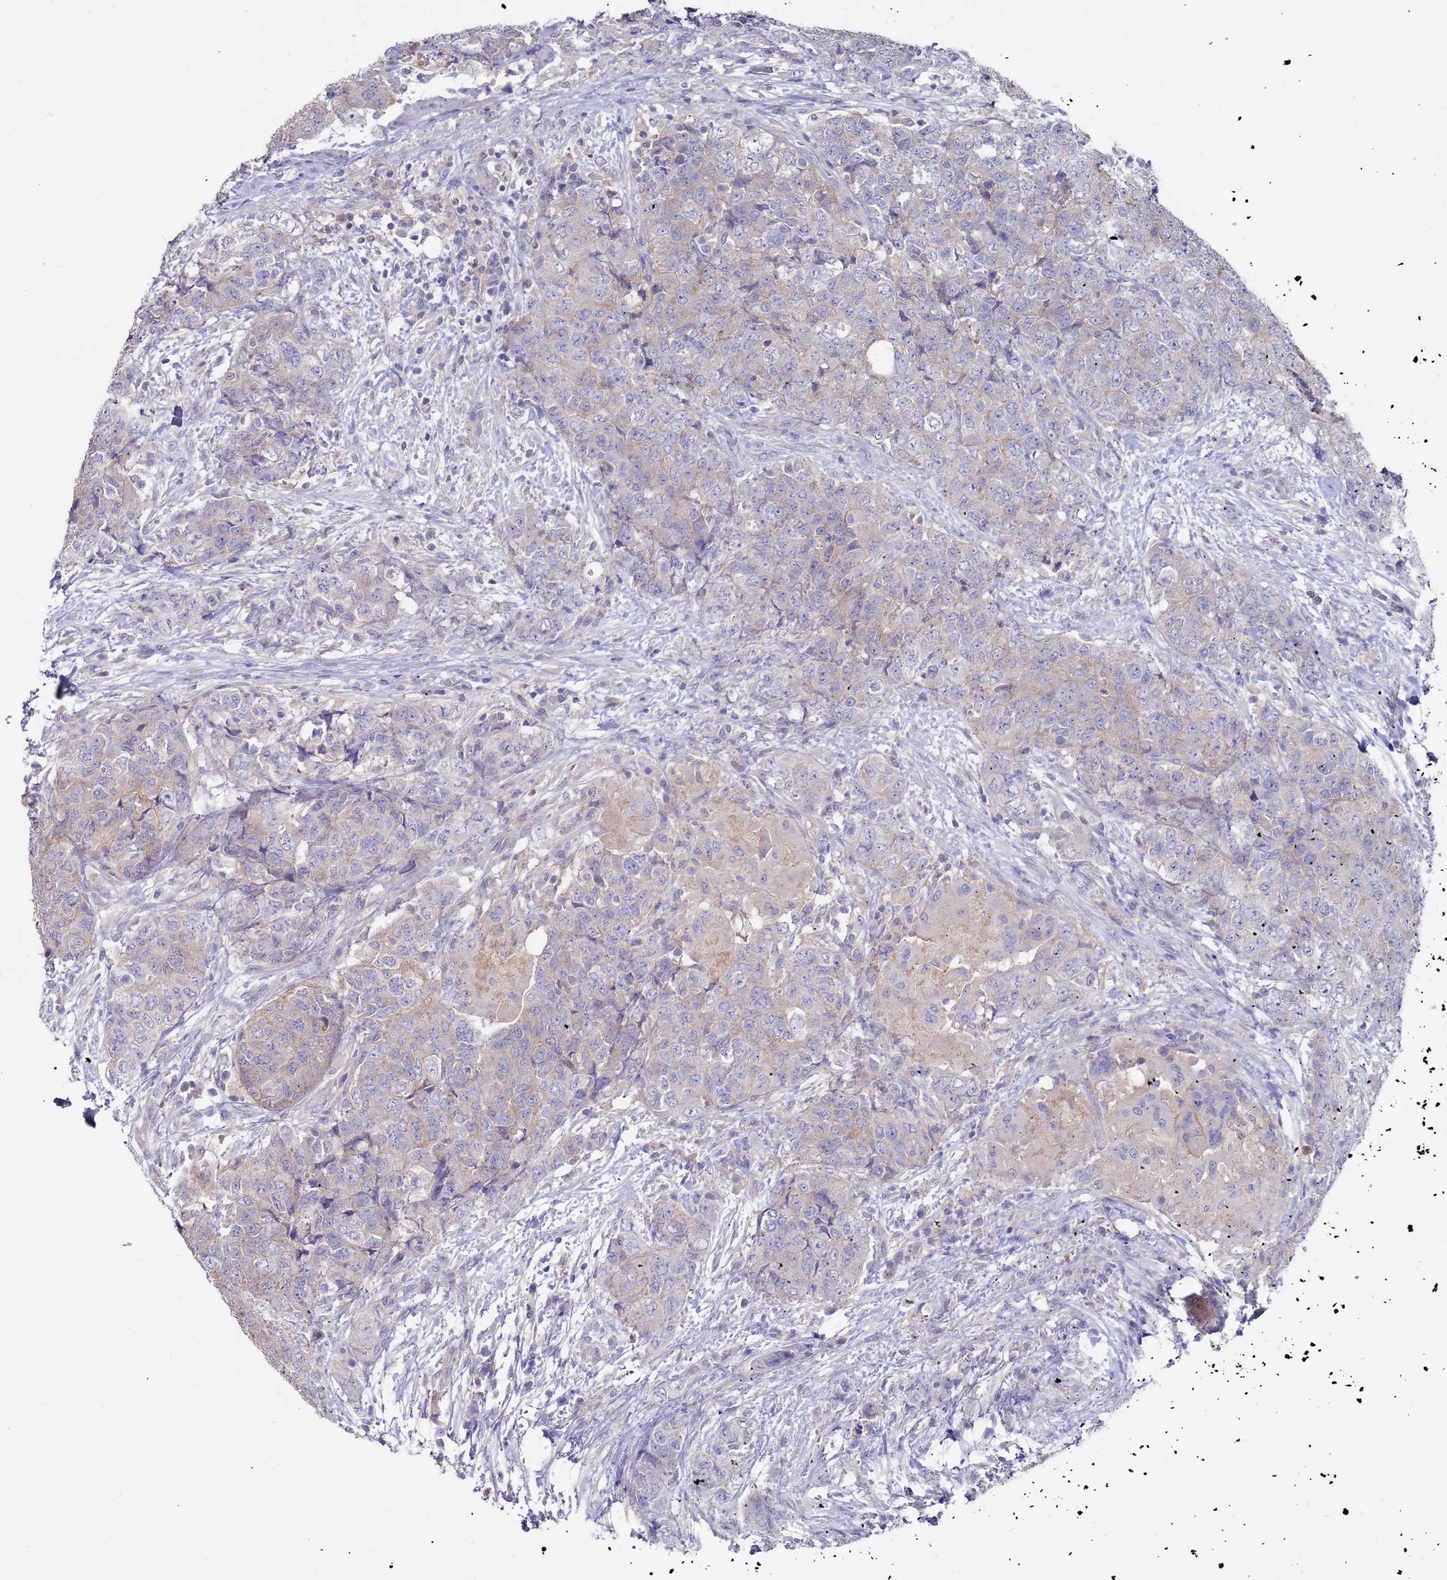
{"staining": {"intensity": "weak", "quantity": "<25%", "location": "cytoplasmic/membranous"}, "tissue": "urothelial cancer", "cell_type": "Tumor cells", "image_type": "cancer", "snomed": [{"axis": "morphology", "description": "Urothelial carcinoma, High grade"}, {"axis": "topography", "description": "Urinary bladder"}], "caption": "DAB (3,3'-diaminobenzidine) immunohistochemical staining of human urothelial cancer demonstrates no significant expression in tumor cells. (DAB IHC visualized using brightfield microscopy, high magnification).", "gene": "KRTCAP3", "patient": {"sex": "female", "age": 78}}